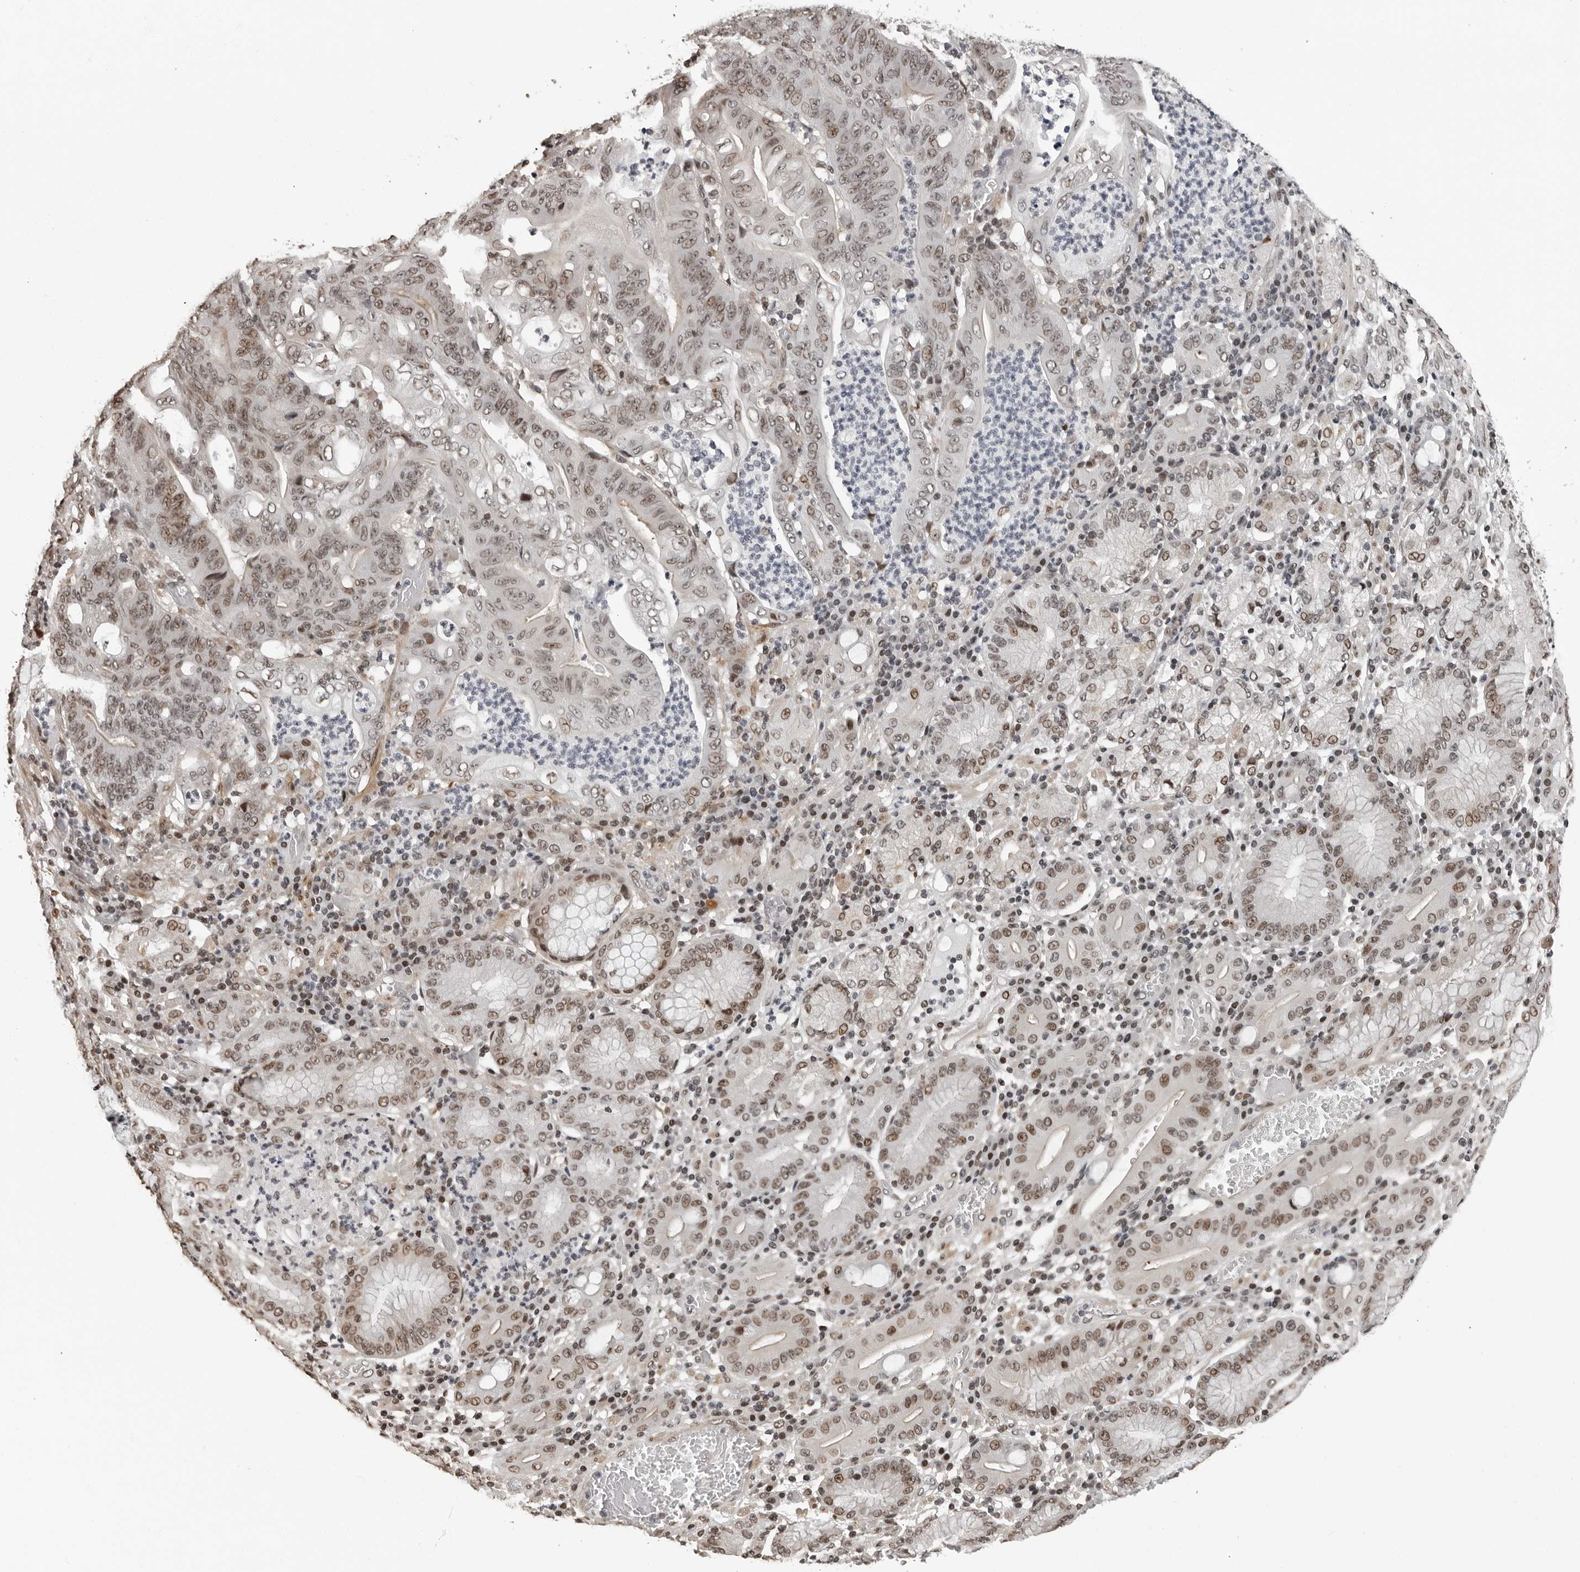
{"staining": {"intensity": "moderate", "quantity": "<25%", "location": "nuclear"}, "tissue": "stomach cancer", "cell_type": "Tumor cells", "image_type": "cancer", "snomed": [{"axis": "morphology", "description": "Adenocarcinoma, NOS"}, {"axis": "topography", "description": "Stomach"}], "caption": "Stomach cancer stained with a protein marker exhibits moderate staining in tumor cells.", "gene": "ORC1", "patient": {"sex": "female", "age": 73}}